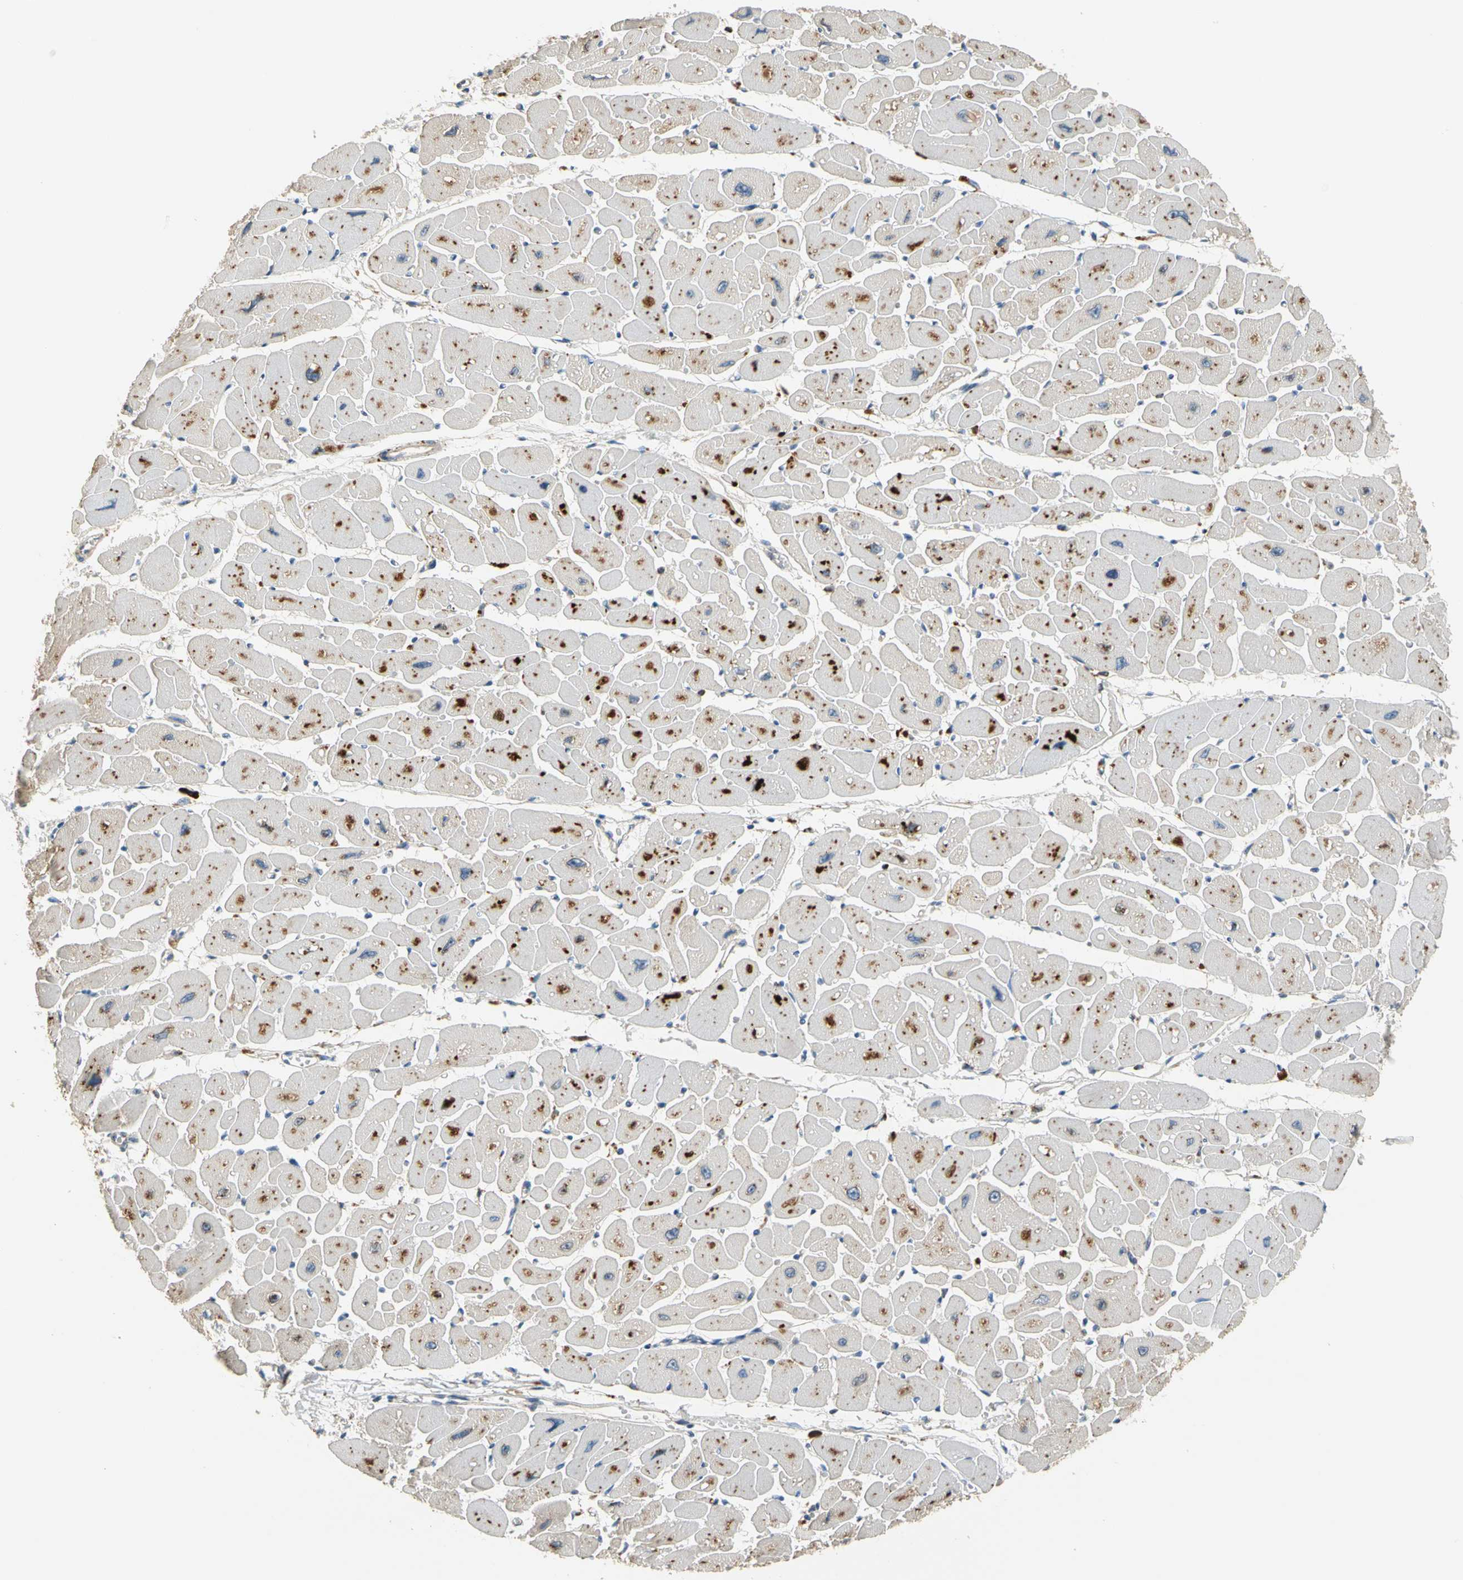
{"staining": {"intensity": "strong", "quantity": ">75%", "location": "cytoplasmic/membranous"}, "tissue": "heart muscle", "cell_type": "Cardiomyocytes", "image_type": "normal", "snomed": [{"axis": "morphology", "description": "Normal tissue, NOS"}, {"axis": "topography", "description": "Heart"}], "caption": "DAB (3,3'-diaminobenzidine) immunohistochemical staining of benign human heart muscle shows strong cytoplasmic/membranous protein expression in about >75% of cardiomyocytes. Nuclei are stained in blue.", "gene": "GM2A", "patient": {"sex": "female", "age": 54}}